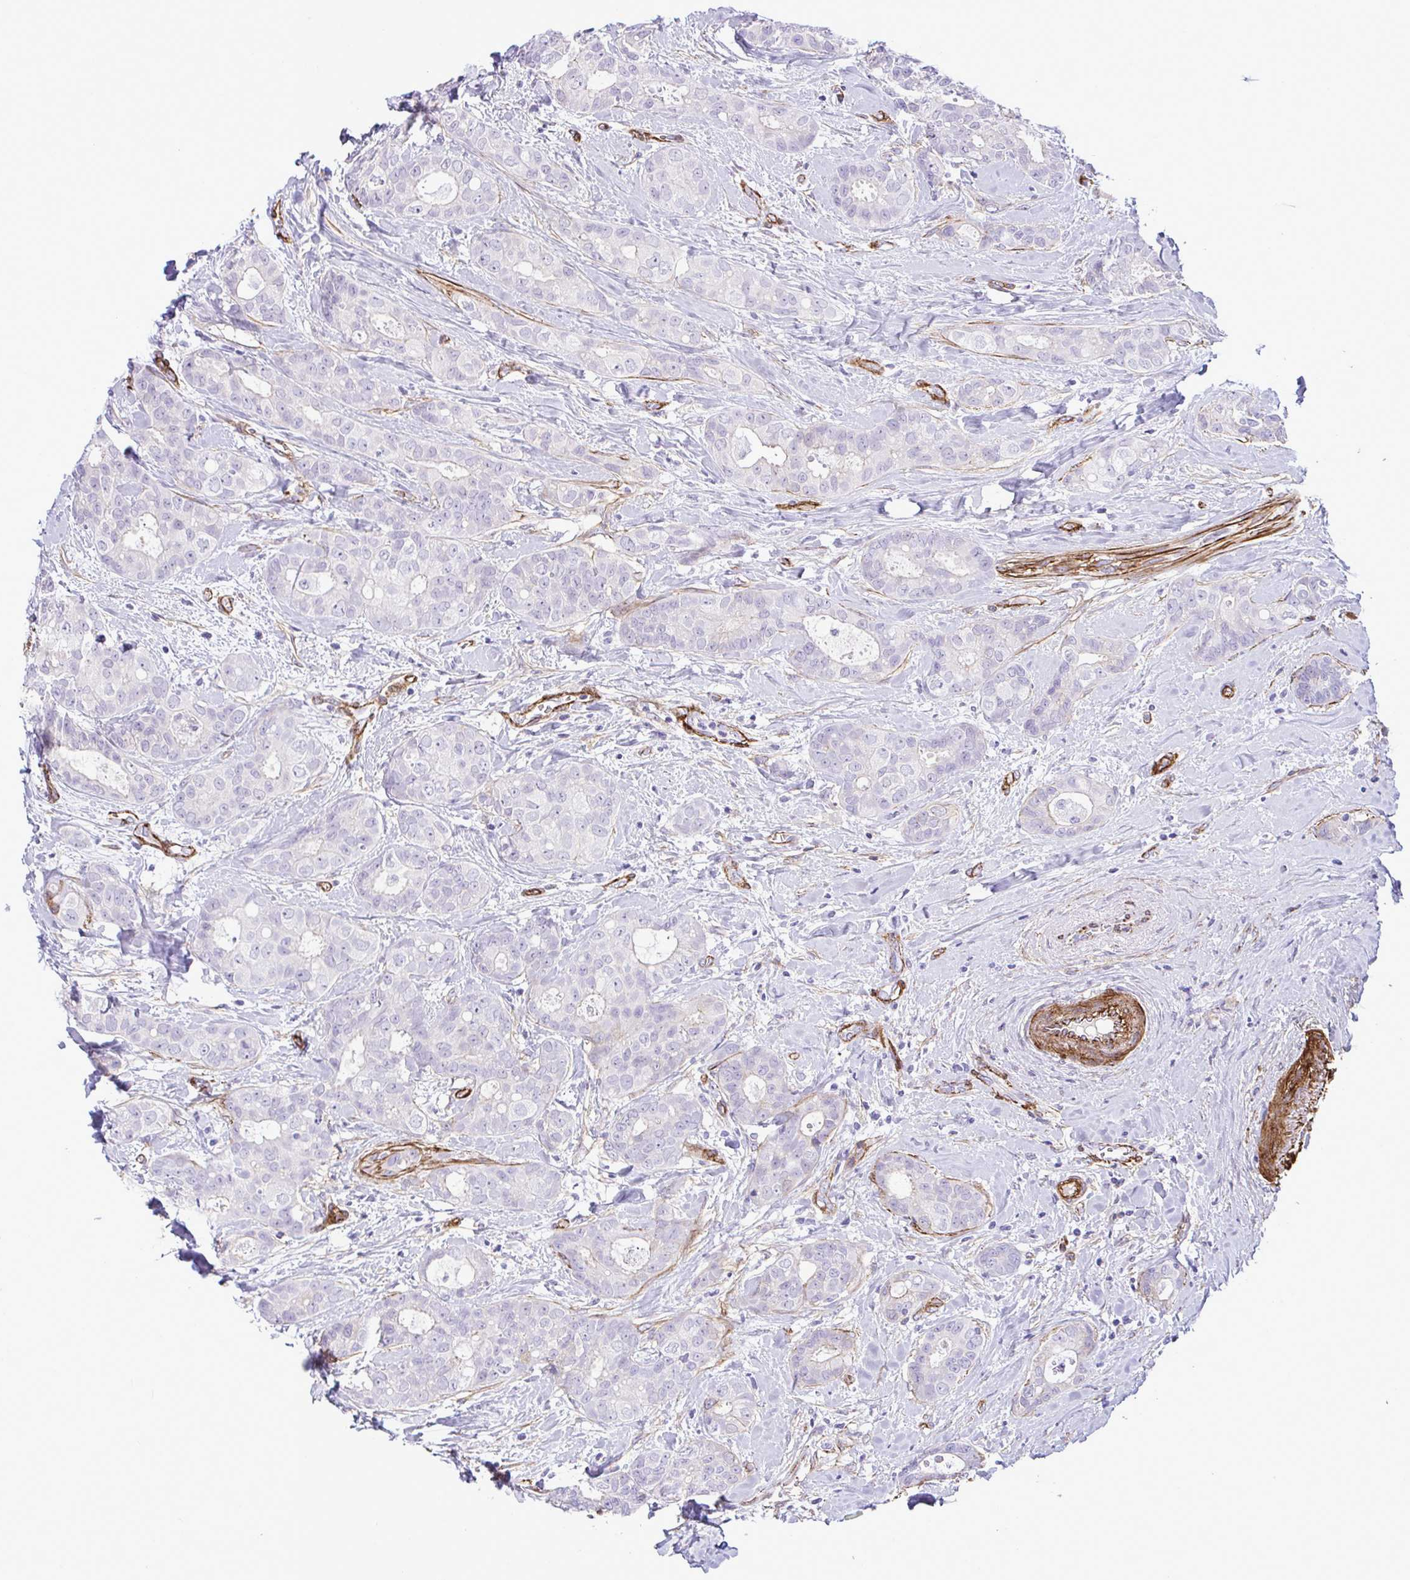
{"staining": {"intensity": "negative", "quantity": "none", "location": "none"}, "tissue": "breast cancer", "cell_type": "Tumor cells", "image_type": "cancer", "snomed": [{"axis": "morphology", "description": "Duct carcinoma"}, {"axis": "topography", "description": "Breast"}], "caption": "This image is of breast cancer (infiltrating ductal carcinoma) stained with immunohistochemistry to label a protein in brown with the nuclei are counter-stained blue. There is no staining in tumor cells.", "gene": "SYNPO2L", "patient": {"sex": "female", "age": 45}}